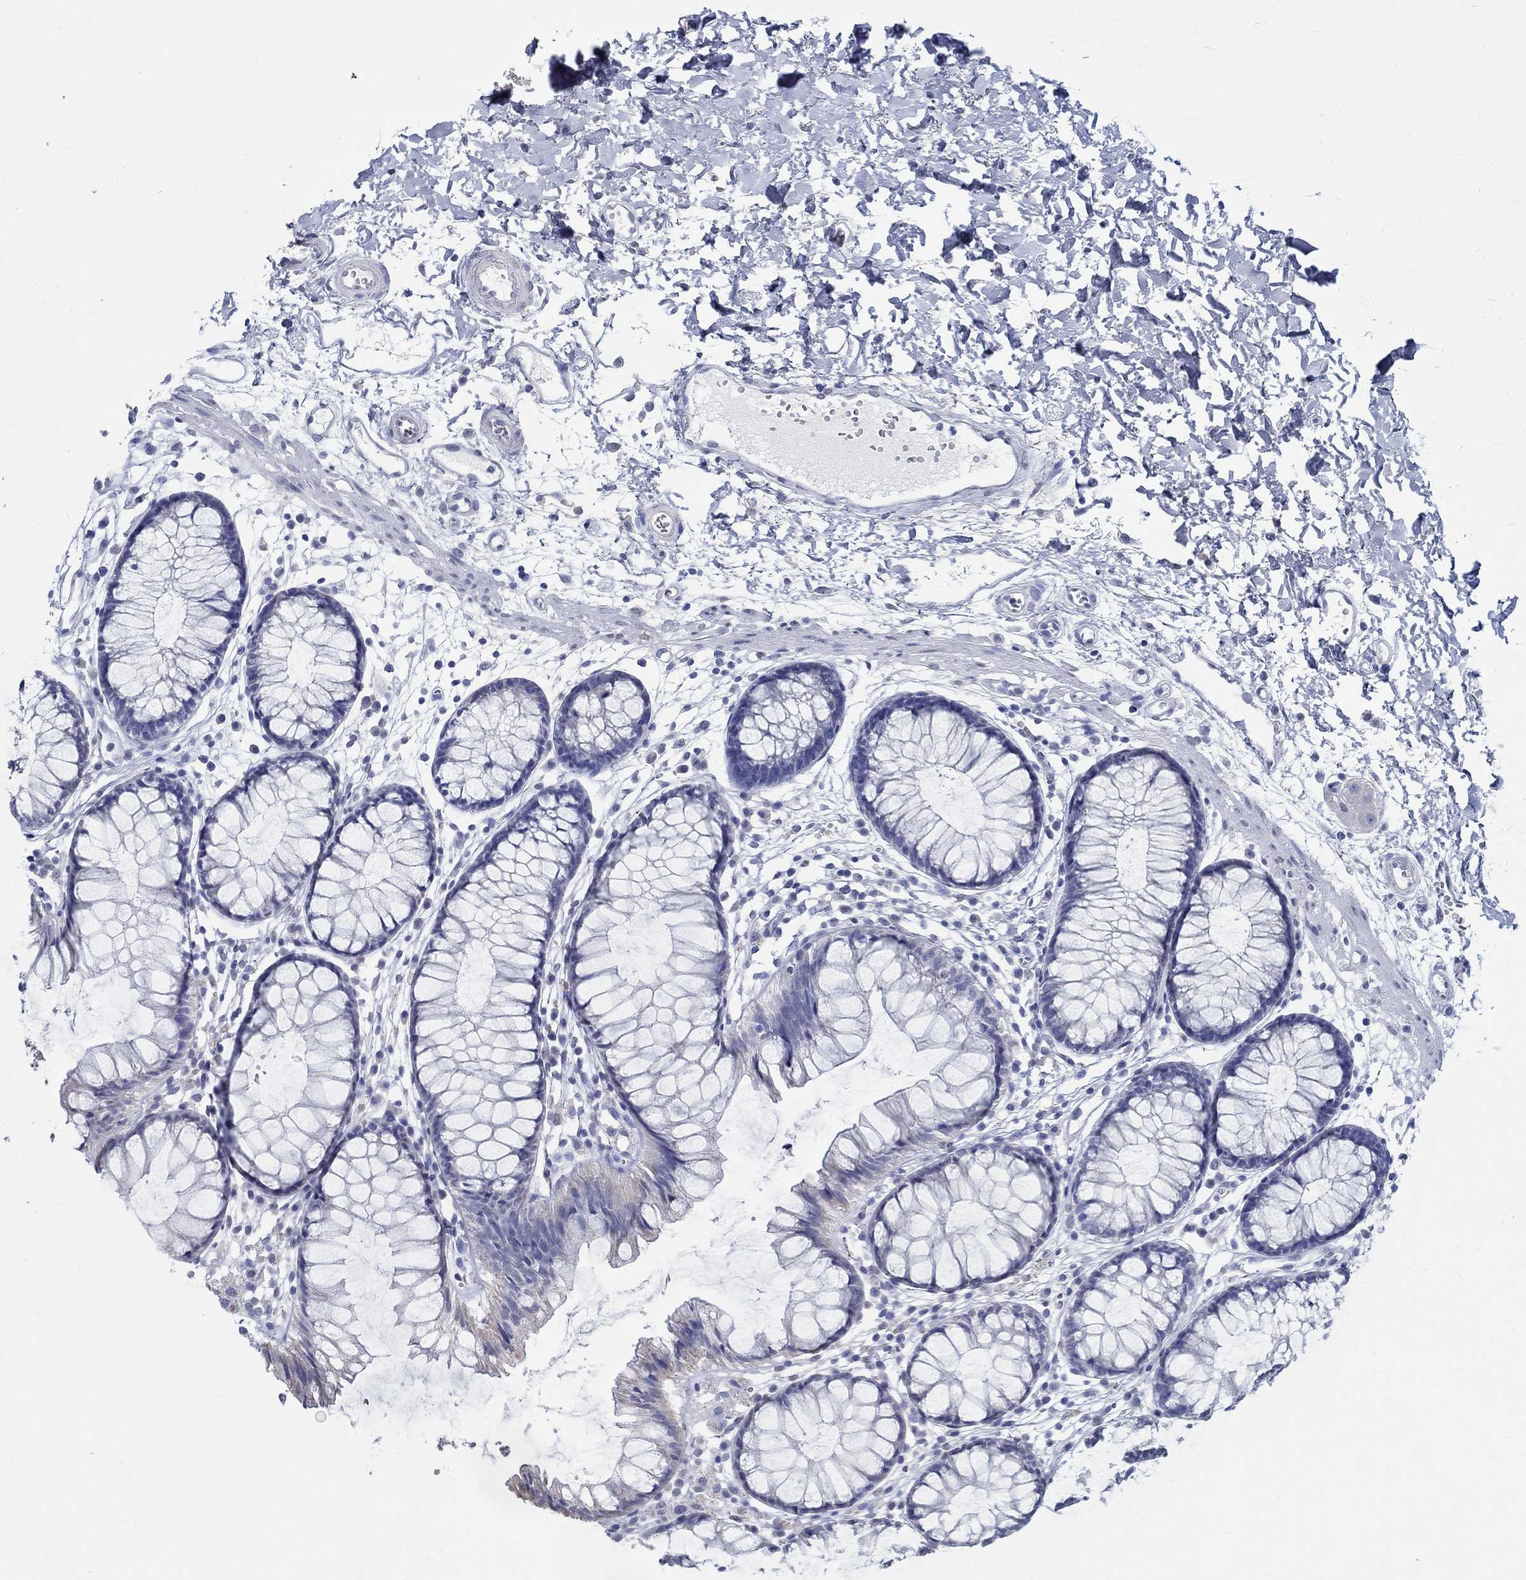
{"staining": {"intensity": "negative", "quantity": "none", "location": "none"}, "tissue": "colon", "cell_type": "Endothelial cells", "image_type": "normal", "snomed": [{"axis": "morphology", "description": "Normal tissue, NOS"}, {"axis": "morphology", "description": "Adenocarcinoma, NOS"}, {"axis": "topography", "description": "Colon"}], "caption": "Colon was stained to show a protein in brown. There is no significant positivity in endothelial cells.", "gene": "TSPAN16", "patient": {"sex": "male", "age": 65}}